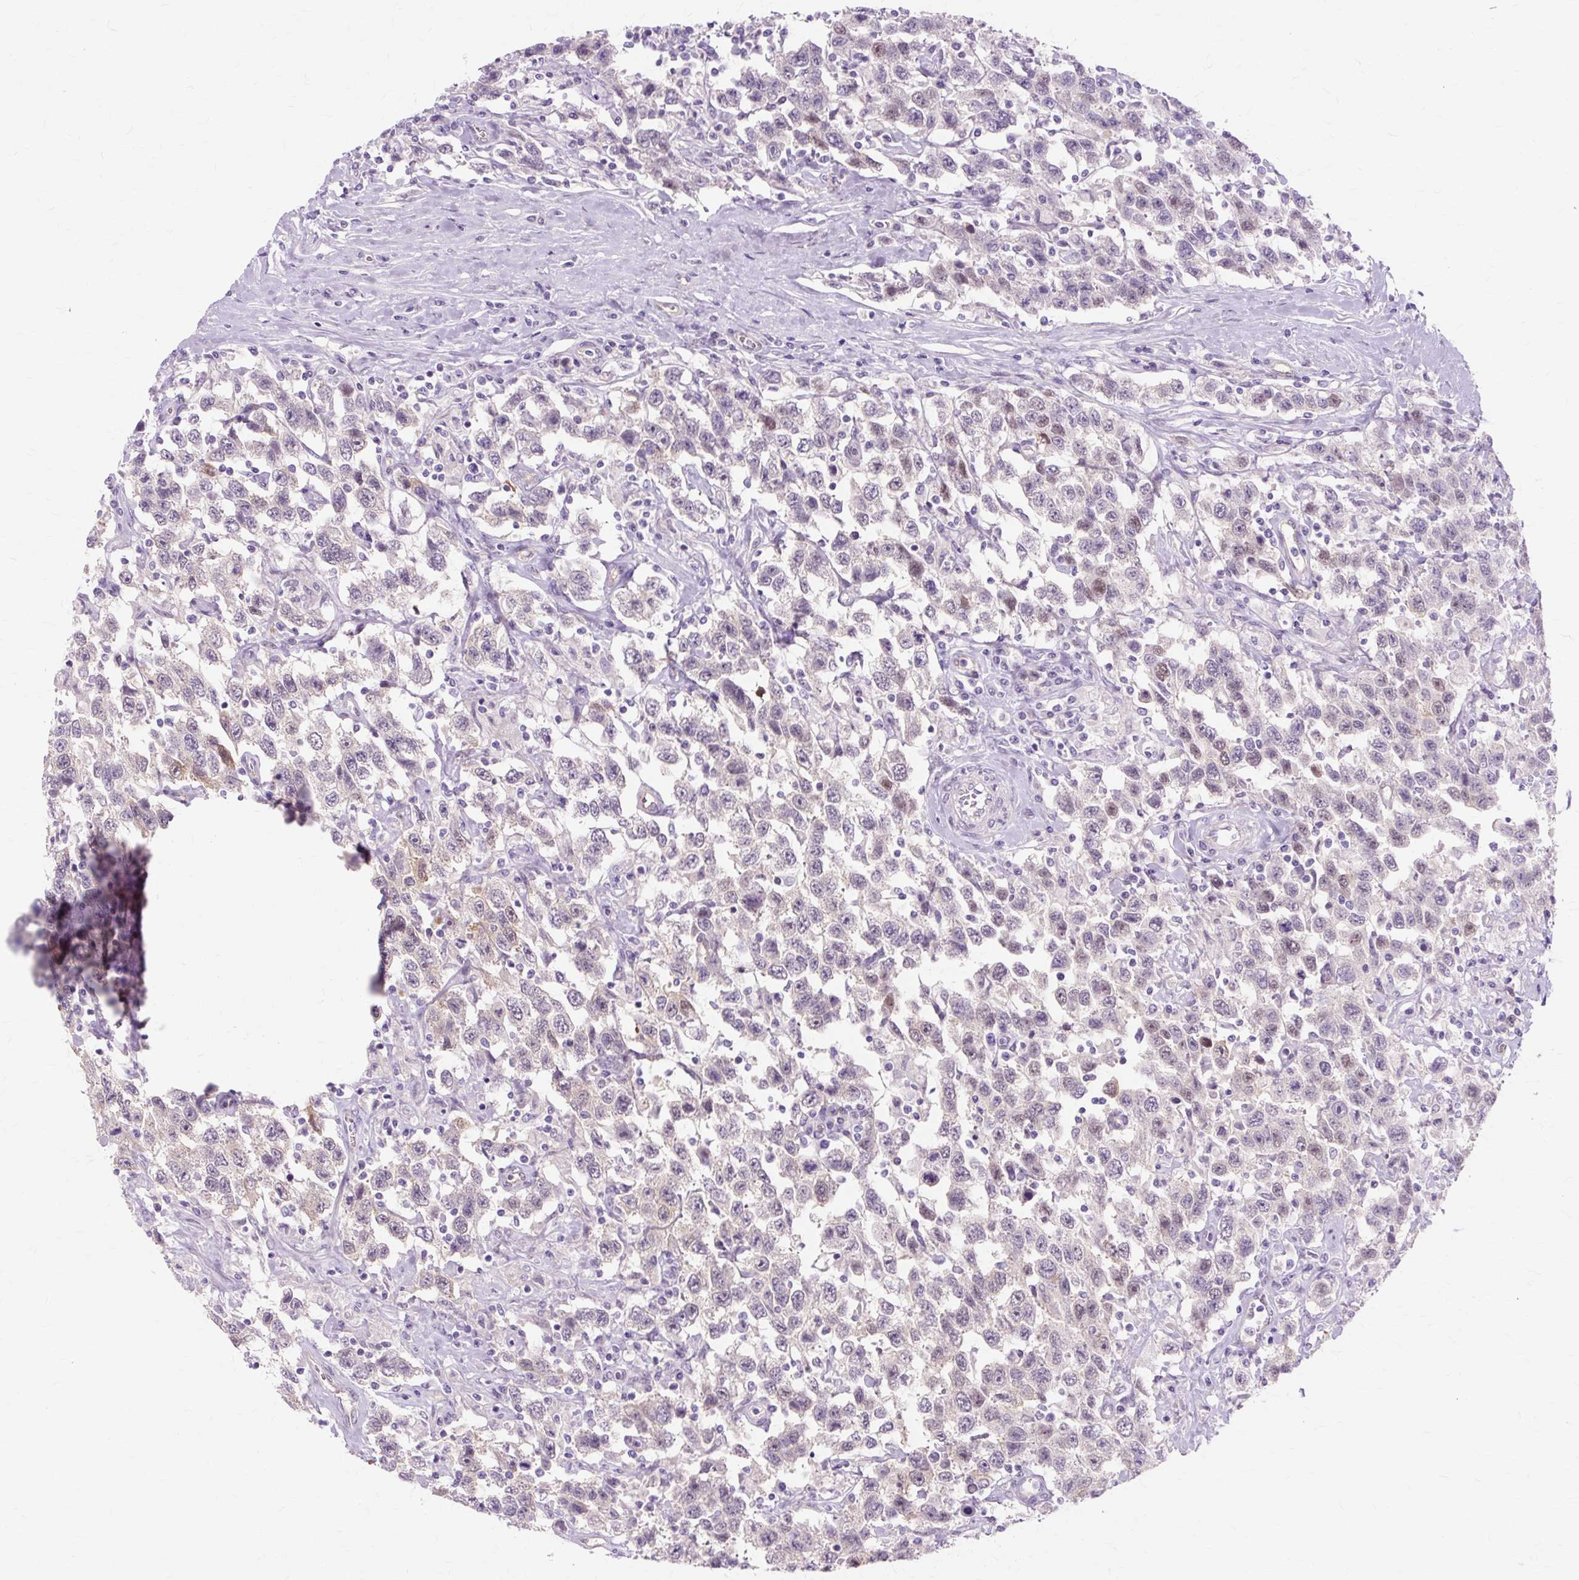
{"staining": {"intensity": "weak", "quantity": "<25%", "location": "cytoplasmic/membranous,nuclear"}, "tissue": "testis cancer", "cell_type": "Tumor cells", "image_type": "cancer", "snomed": [{"axis": "morphology", "description": "Seminoma, NOS"}, {"axis": "topography", "description": "Testis"}], "caption": "Tumor cells show no significant protein expression in testis cancer. The staining was performed using DAB (3,3'-diaminobenzidine) to visualize the protein expression in brown, while the nuclei were stained in blue with hematoxylin (Magnification: 20x).", "gene": "ZNF35", "patient": {"sex": "male", "age": 41}}